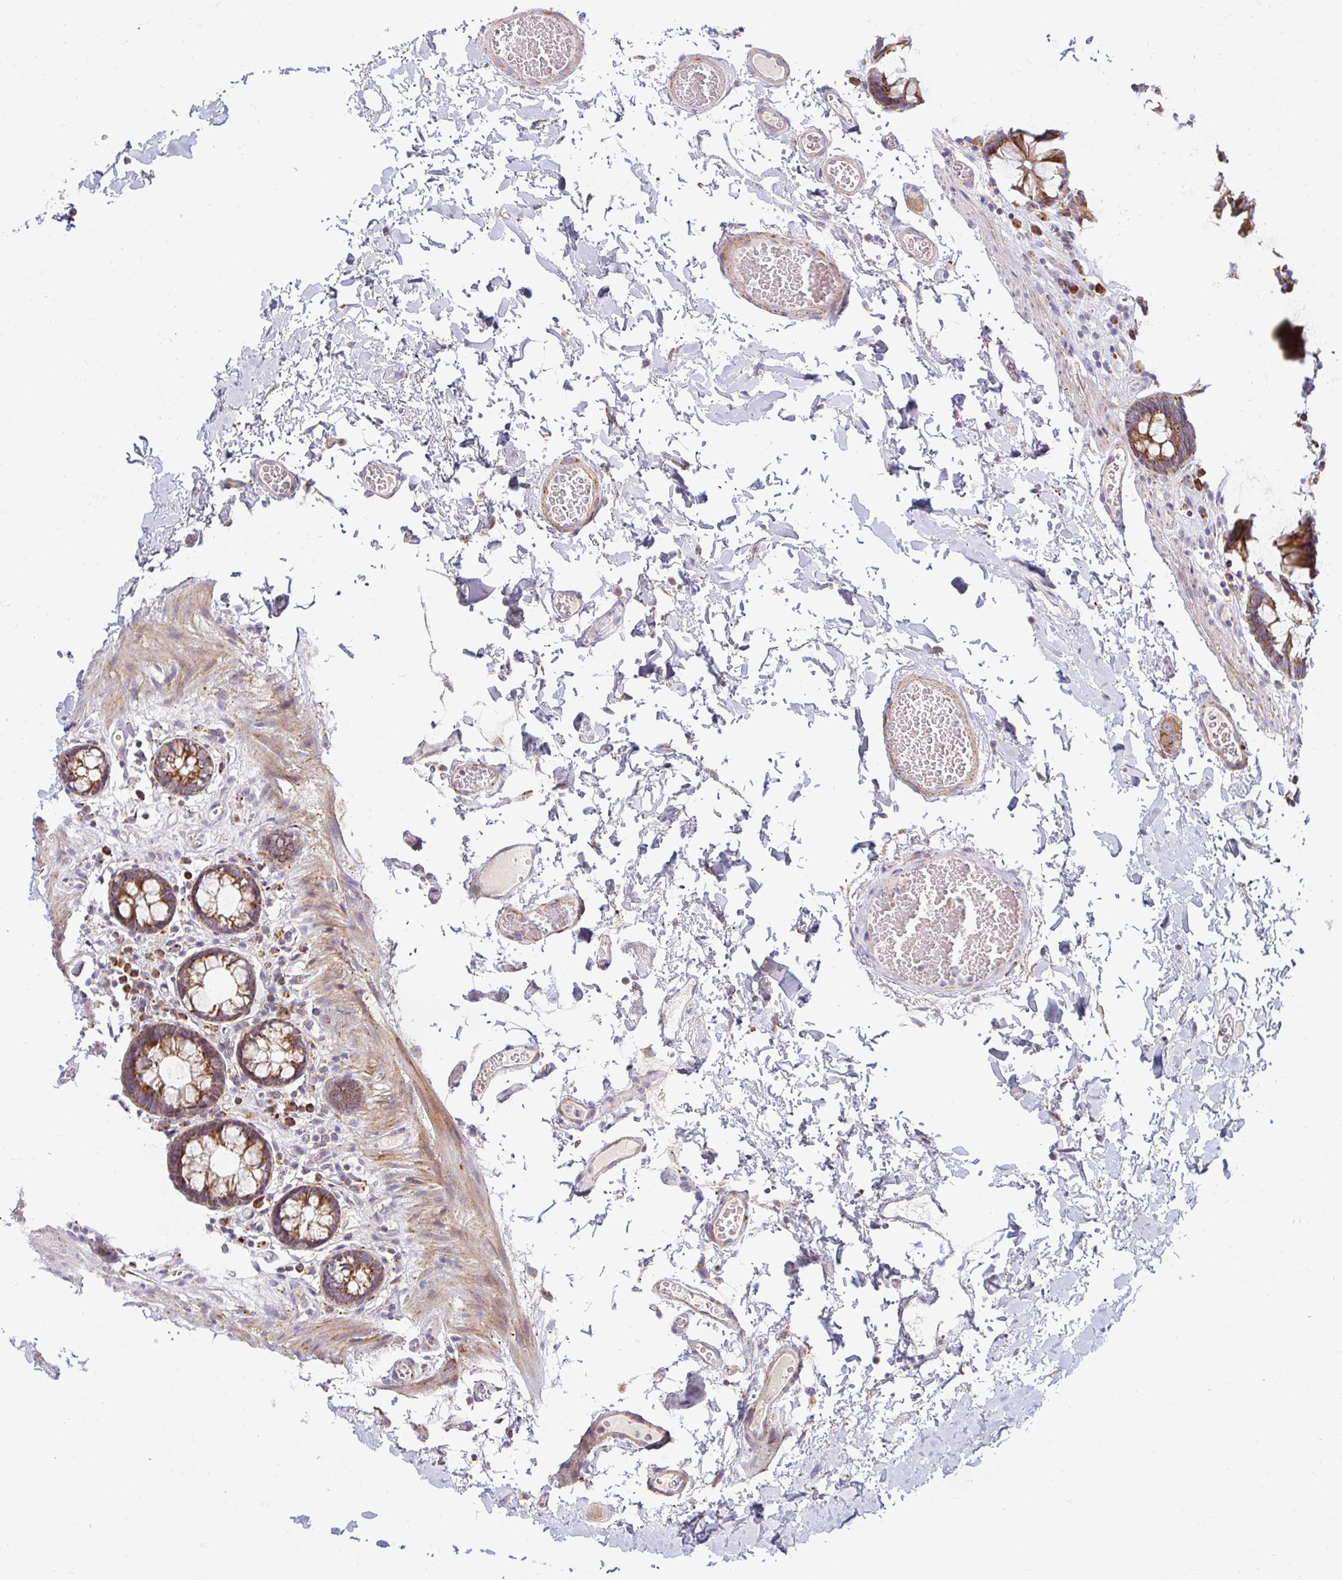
{"staining": {"intensity": "weak", "quantity": "25%-75%", "location": "cytoplasmic/membranous"}, "tissue": "colon", "cell_type": "Endothelial cells", "image_type": "normal", "snomed": [{"axis": "morphology", "description": "Normal tissue, NOS"}, {"axis": "topography", "description": "Colon"}, {"axis": "topography", "description": "Peripheral nerve tissue"}], "caption": "Protein staining of normal colon shows weak cytoplasmic/membranous positivity in approximately 25%-75% of endothelial cells.", "gene": "SKP2", "patient": {"sex": "male", "age": 84}}